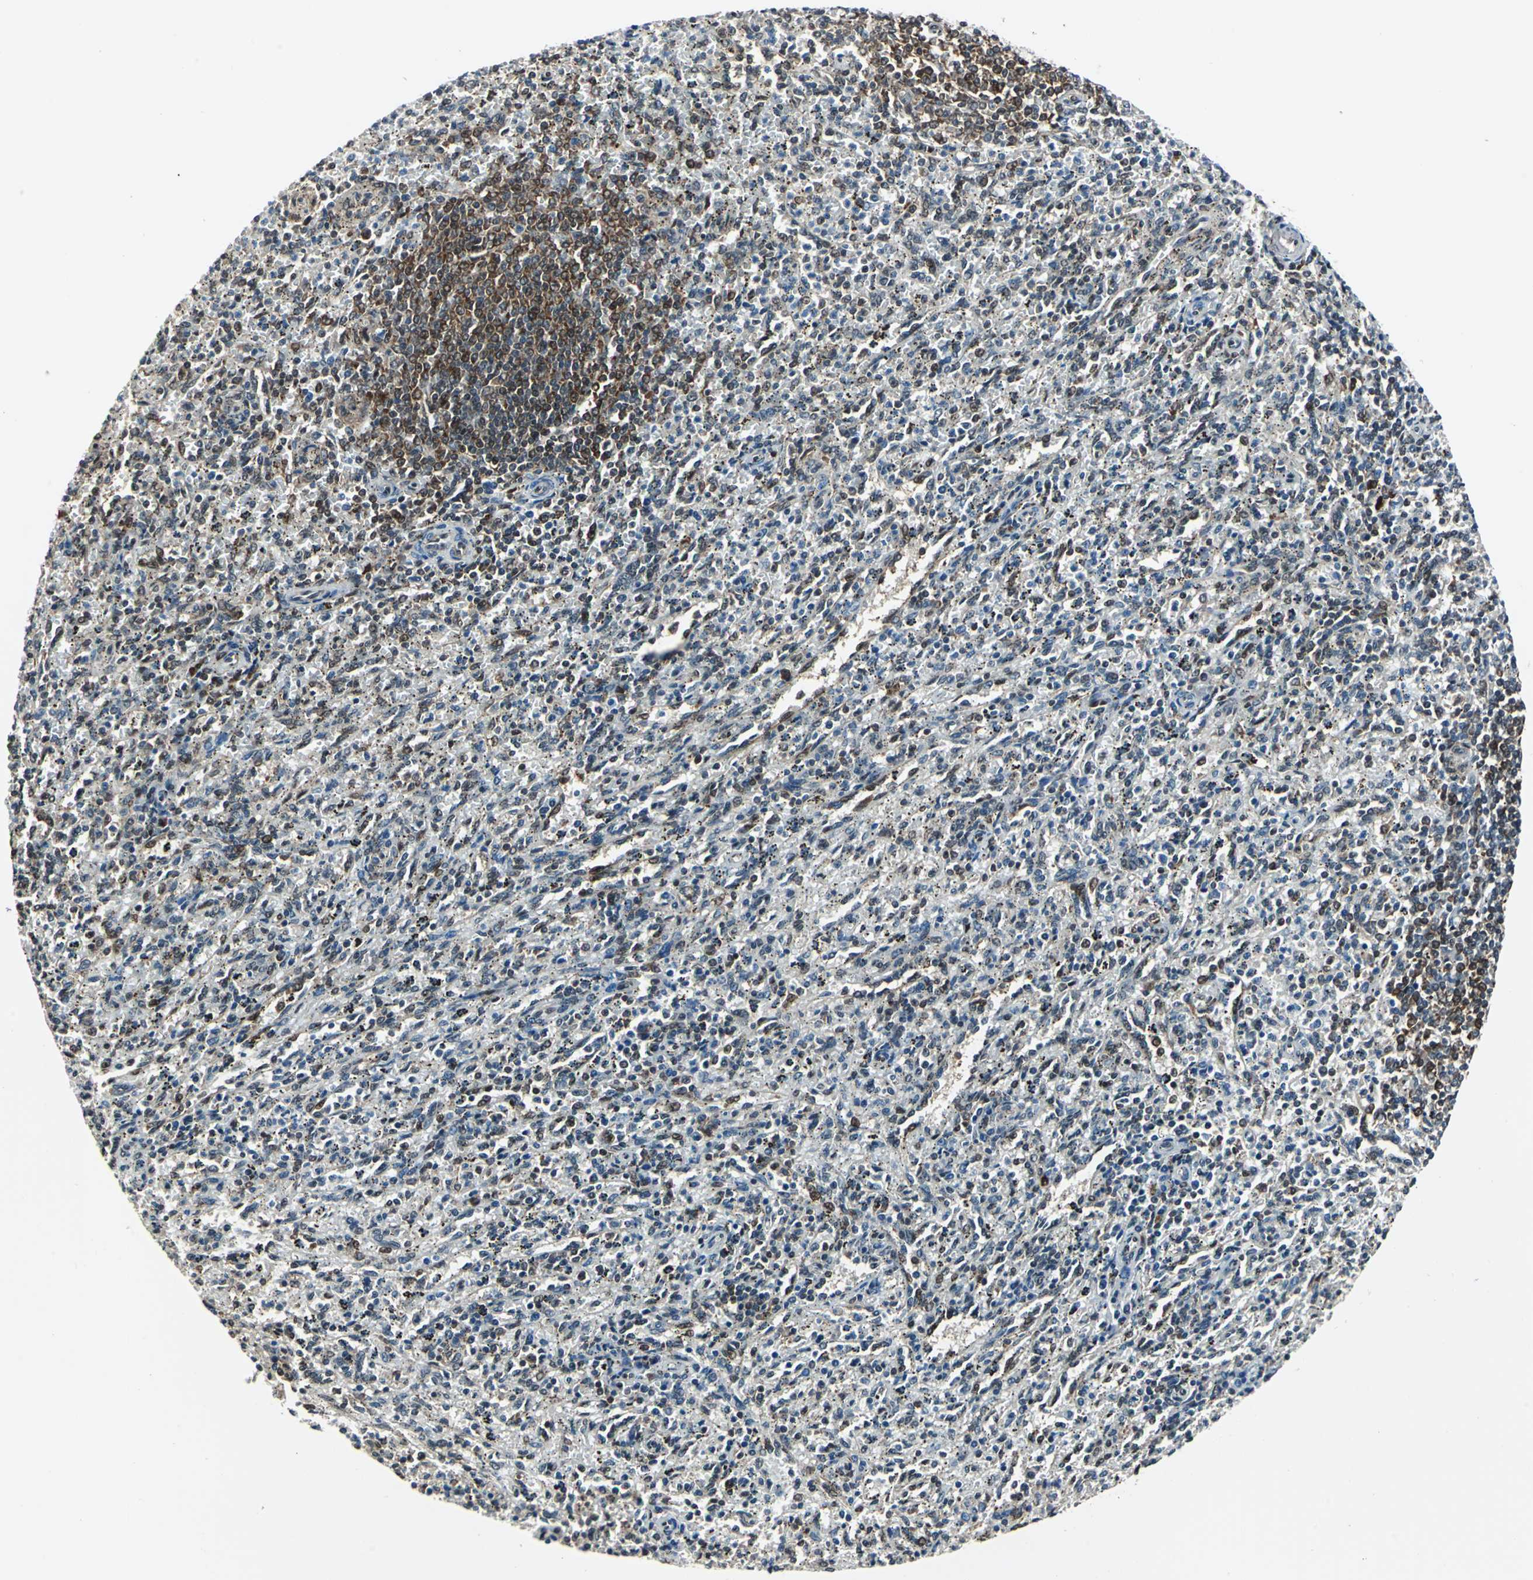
{"staining": {"intensity": "weak", "quantity": "25%-75%", "location": "cytoplasmic/membranous"}, "tissue": "spleen", "cell_type": "Cells in red pulp", "image_type": "normal", "snomed": [{"axis": "morphology", "description": "Normal tissue, NOS"}, {"axis": "topography", "description": "Spleen"}], "caption": "This image reveals immunohistochemistry (IHC) staining of unremarkable human spleen, with low weak cytoplasmic/membranous expression in approximately 25%-75% of cells in red pulp.", "gene": "POLR3K", "patient": {"sex": "female", "age": 10}}